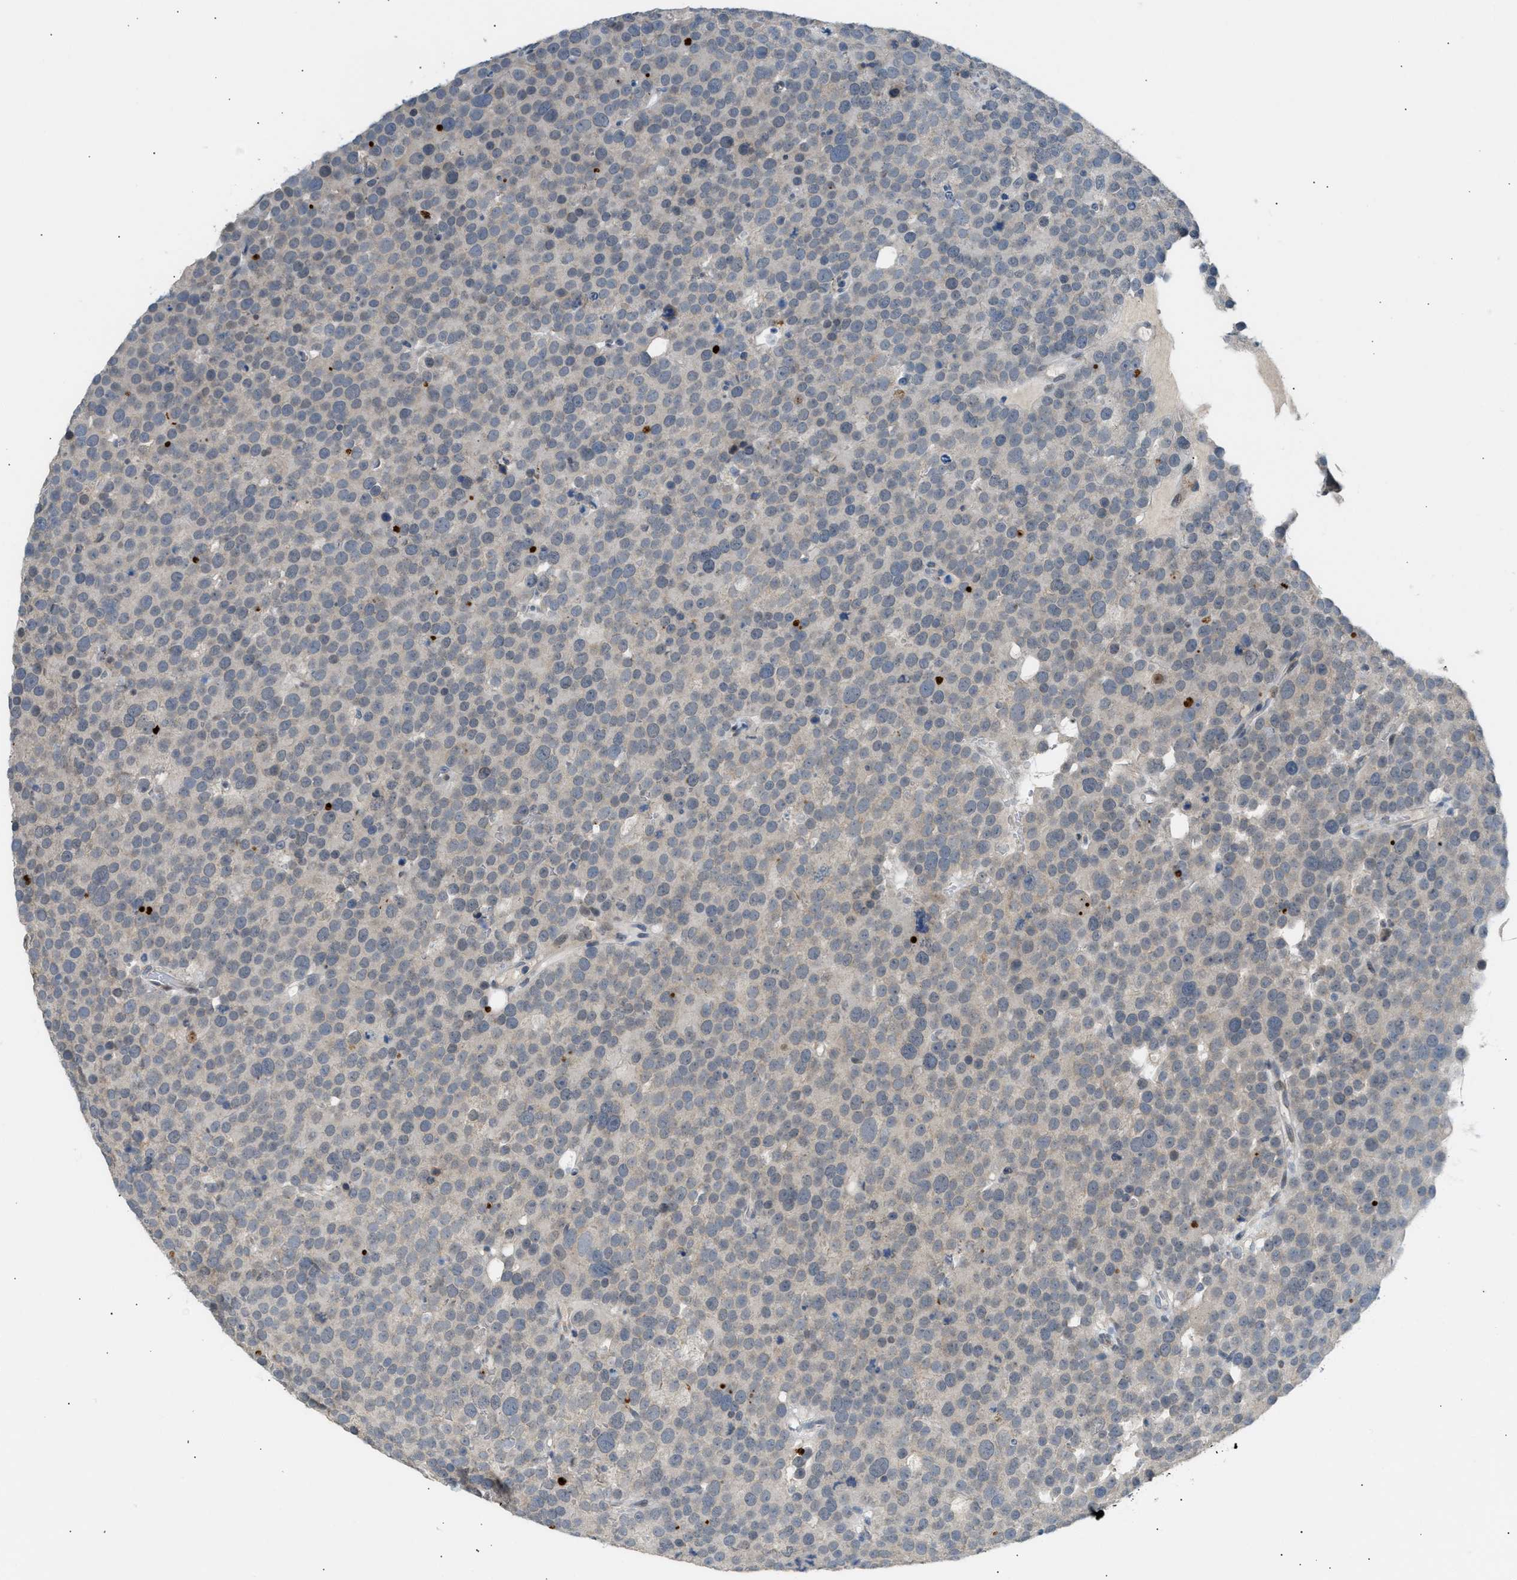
{"staining": {"intensity": "weak", "quantity": "<25%", "location": "cytoplasmic/membranous"}, "tissue": "testis cancer", "cell_type": "Tumor cells", "image_type": "cancer", "snomed": [{"axis": "morphology", "description": "Seminoma, NOS"}, {"axis": "topography", "description": "Testis"}], "caption": "High power microscopy image of an IHC micrograph of seminoma (testis), revealing no significant positivity in tumor cells.", "gene": "KCNC2", "patient": {"sex": "male", "age": 71}}